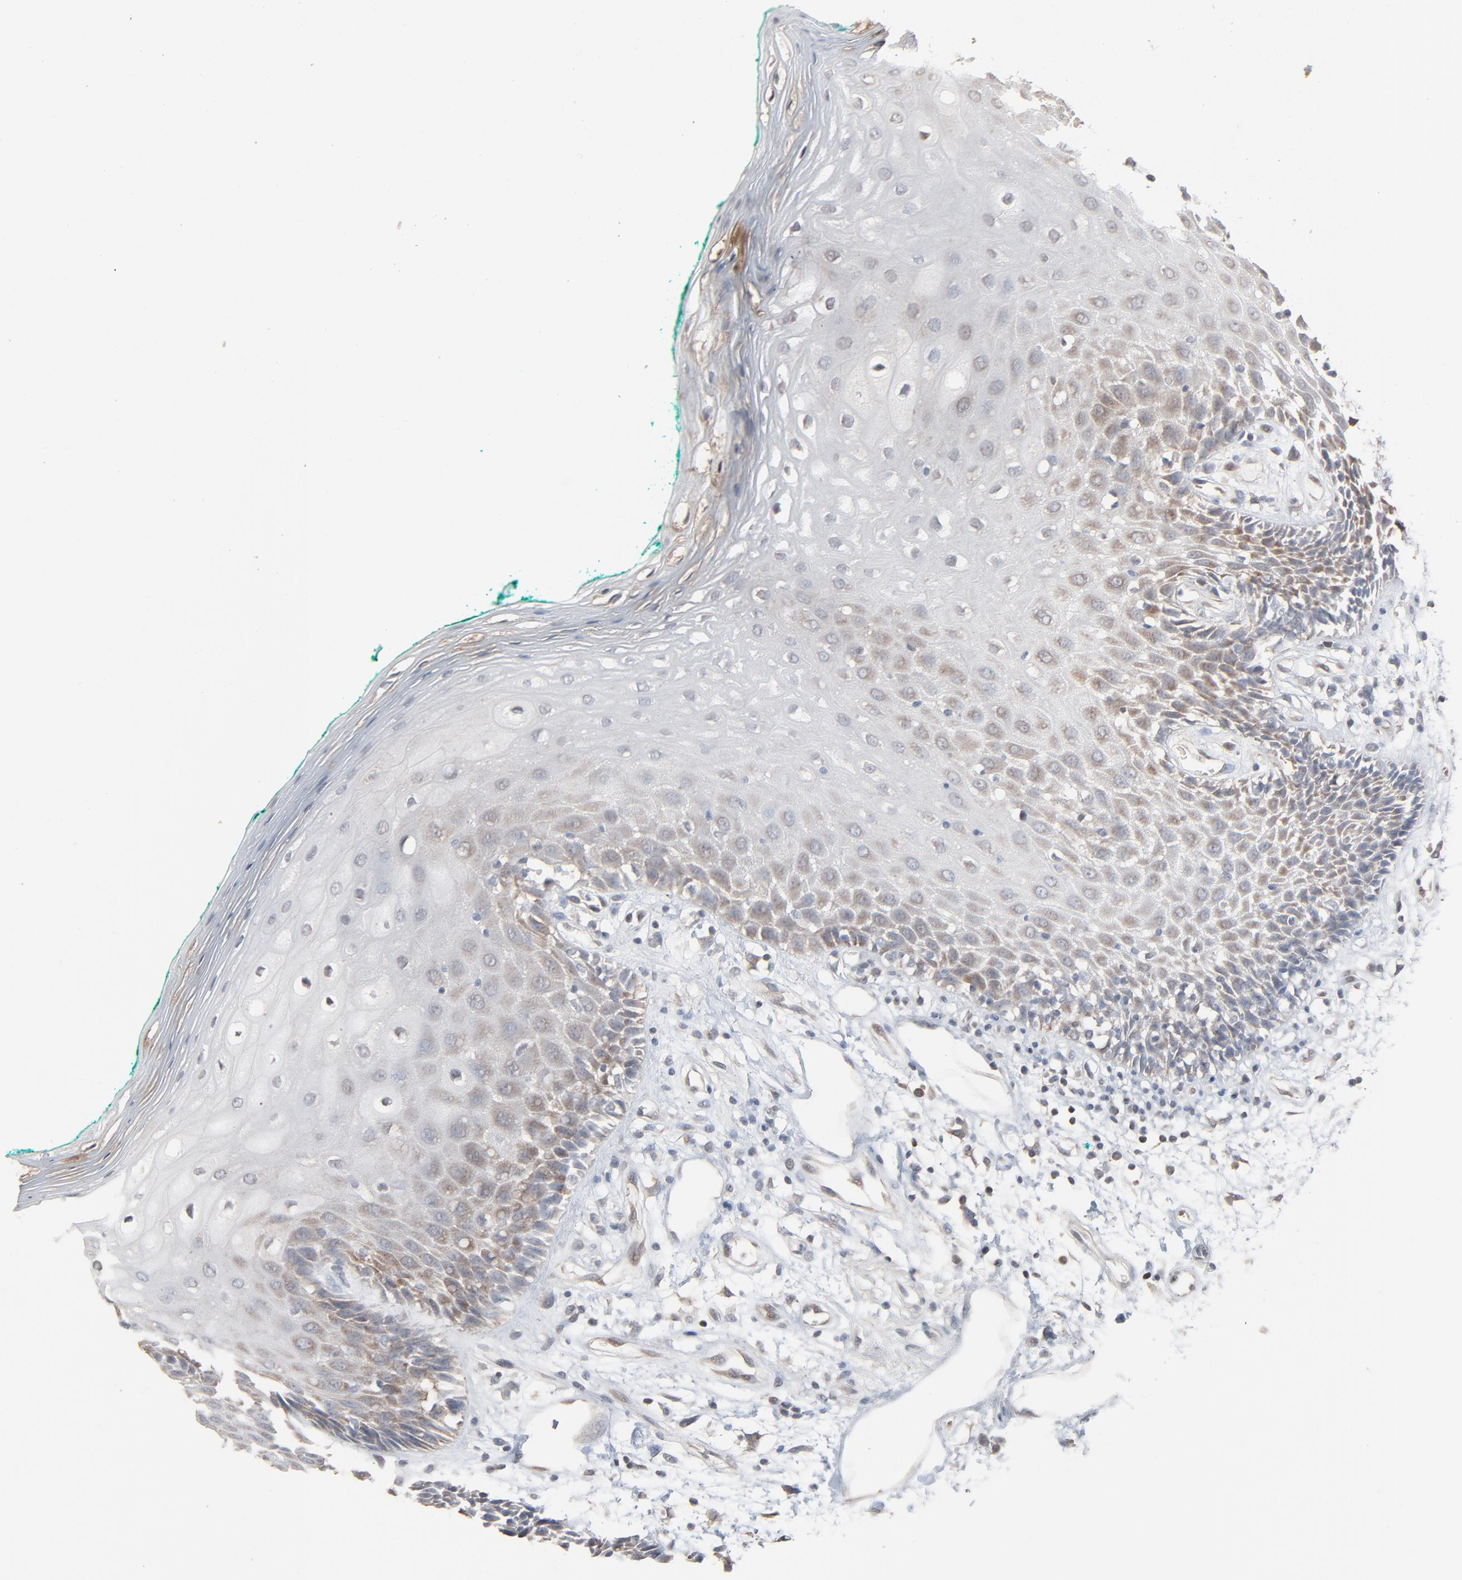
{"staining": {"intensity": "weak", "quantity": "<25%", "location": "cytoplasmic/membranous"}, "tissue": "oral mucosa", "cell_type": "Squamous epithelial cells", "image_type": "normal", "snomed": [{"axis": "morphology", "description": "Normal tissue, NOS"}, {"axis": "morphology", "description": "Squamous cell carcinoma, NOS"}, {"axis": "topography", "description": "Skeletal muscle"}, {"axis": "topography", "description": "Oral tissue"}, {"axis": "topography", "description": "Head-Neck"}], "caption": "IHC photomicrograph of benign human oral mucosa stained for a protein (brown), which exhibits no staining in squamous epithelial cells.", "gene": "CCT5", "patient": {"sex": "female", "age": 84}}